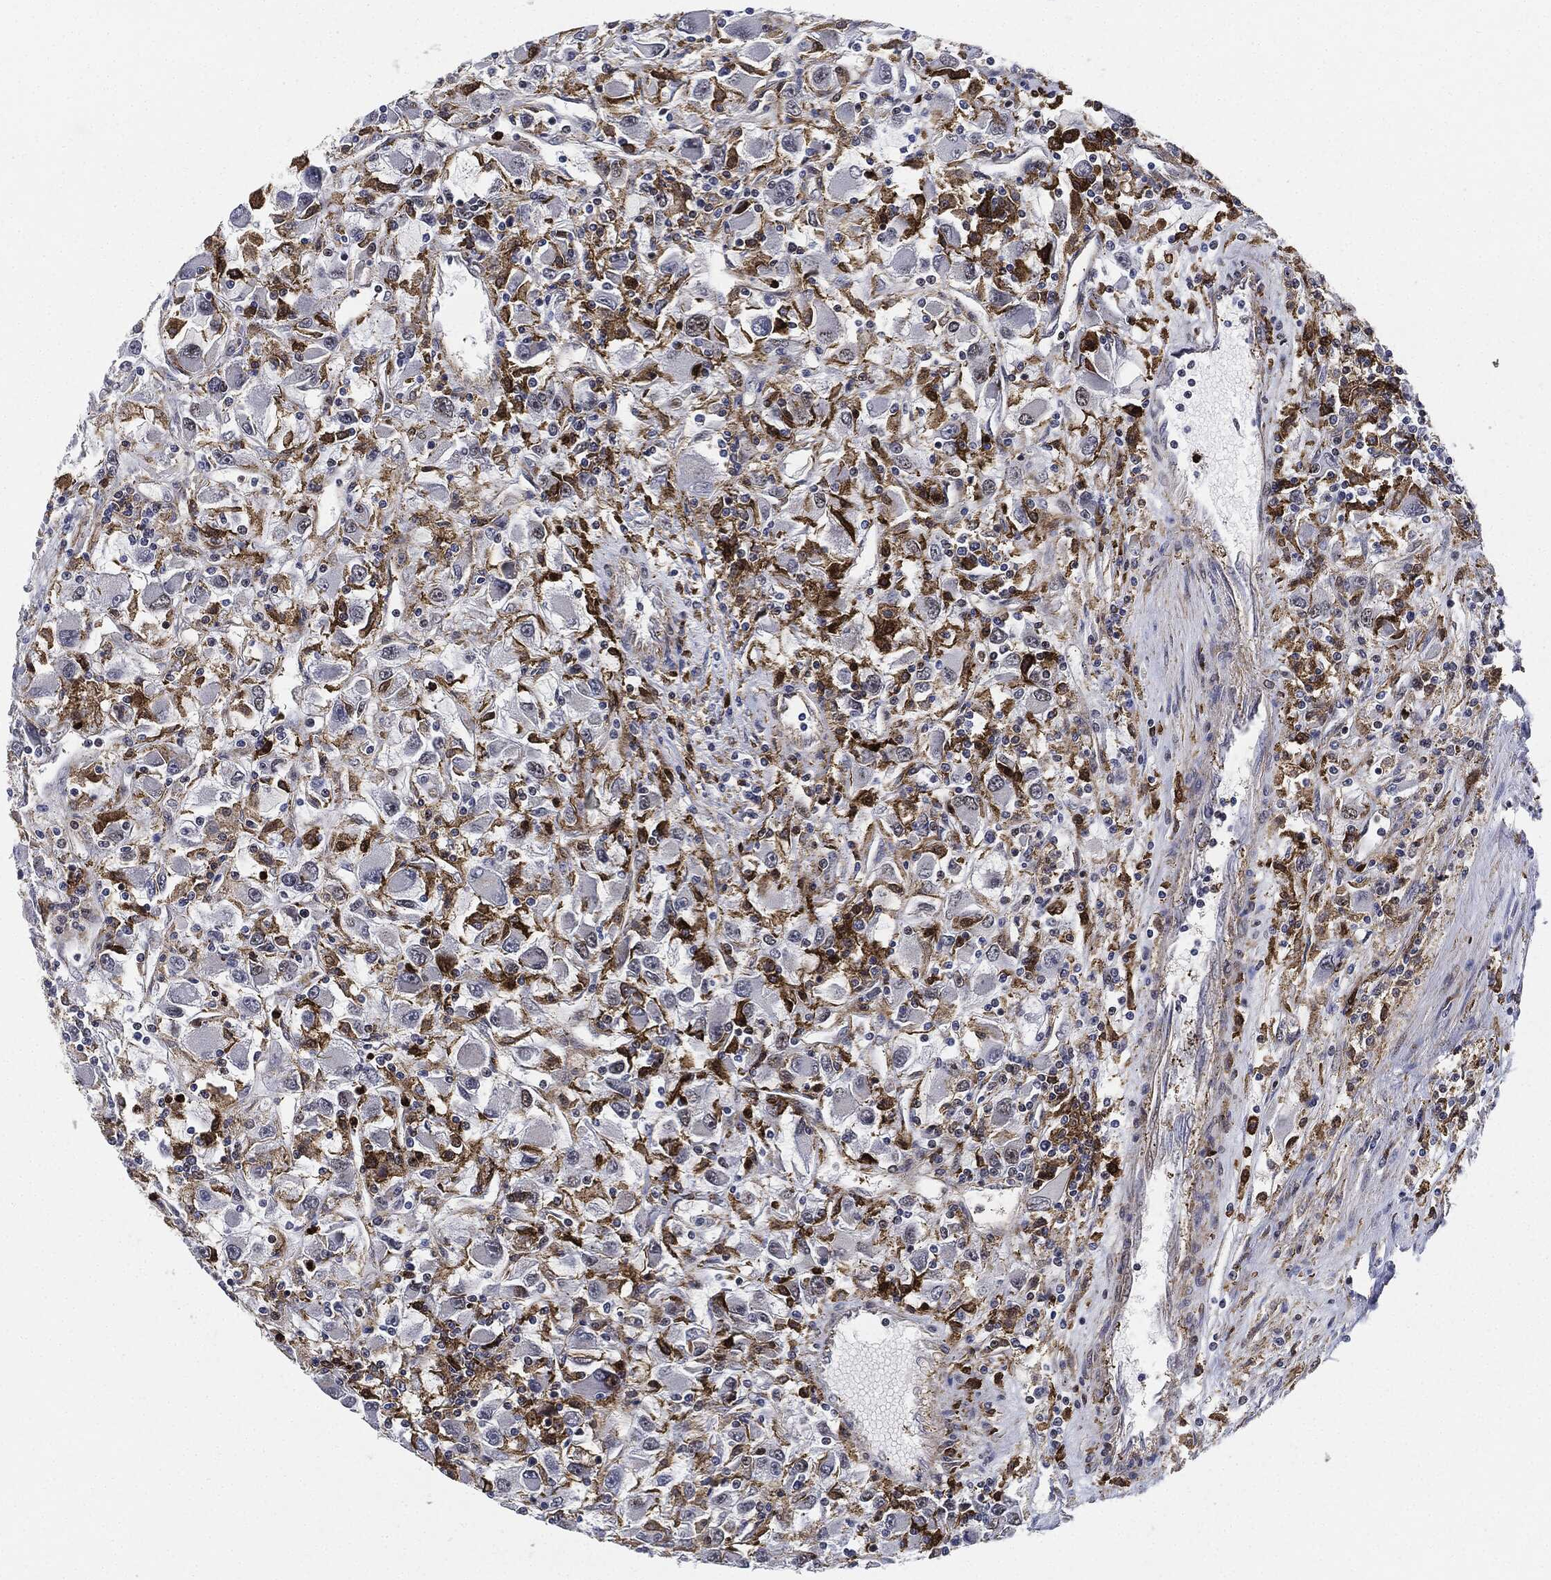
{"staining": {"intensity": "negative", "quantity": "none", "location": "none"}, "tissue": "renal cancer", "cell_type": "Tumor cells", "image_type": "cancer", "snomed": [{"axis": "morphology", "description": "Adenocarcinoma, NOS"}, {"axis": "topography", "description": "Kidney"}], "caption": "A high-resolution micrograph shows IHC staining of adenocarcinoma (renal), which reveals no significant staining in tumor cells.", "gene": "NANOS3", "patient": {"sex": "female", "age": 67}}